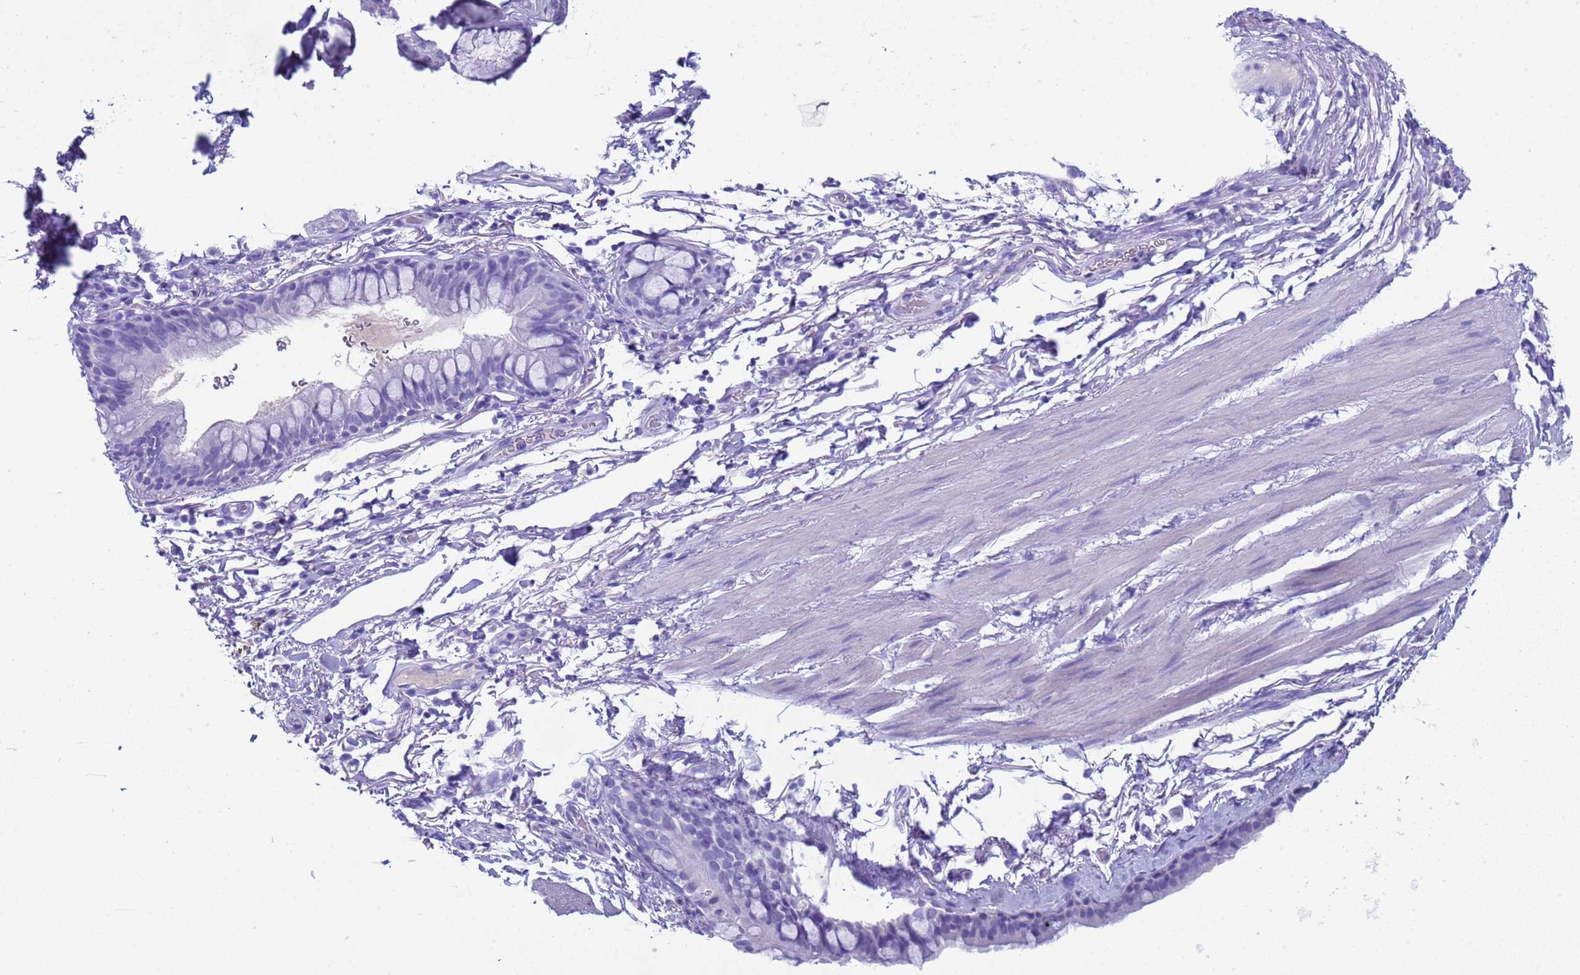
{"staining": {"intensity": "negative", "quantity": "none", "location": "none"}, "tissue": "bronchus", "cell_type": "Respiratory epithelial cells", "image_type": "normal", "snomed": [{"axis": "morphology", "description": "Normal tissue, NOS"}, {"axis": "topography", "description": "Cartilage tissue"}], "caption": "A high-resolution photomicrograph shows IHC staining of unremarkable bronchus, which exhibits no significant positivity in respiratory epithelial cells.", "gene": "CKM", "patient": {"sex": "male", "age": 63}}